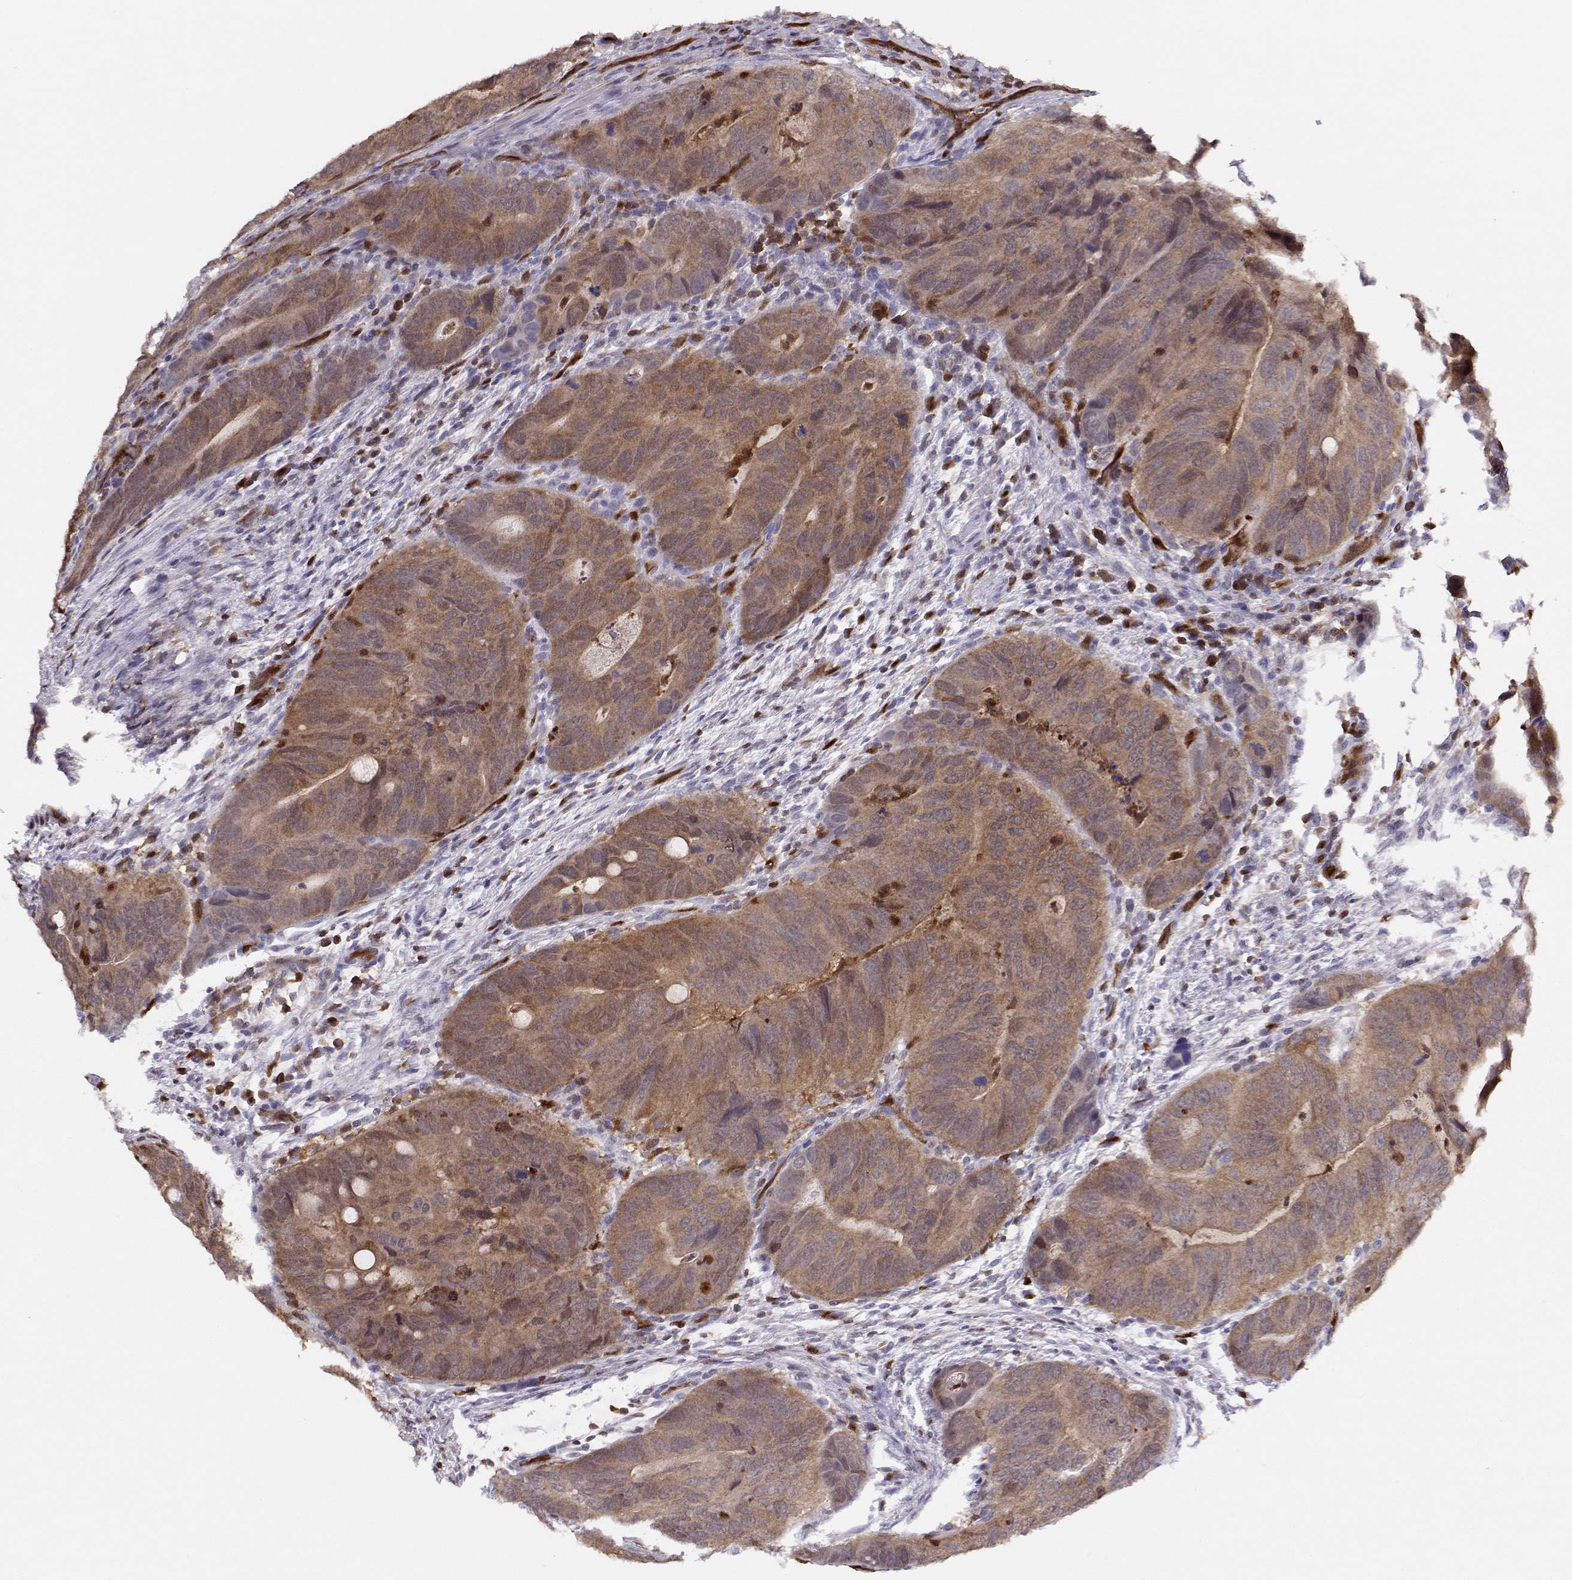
{"staining": {"intensity": "moderate", "quantity": ">75%", "location": "cytoplasmic/membranous"}, "tissue": "colorectal cancer", "cell_type": "Tumor cells", "image_type": "cancer", "snomed": [{"axis": "morphology", "description": "Adenocarcinoma, NOS"}, {"axis": "topography", "description": "Colon"}], "caption": "DAB immunohistochemical staining of colorectal adenocarcinoma displays moderate cytoplasmic/membranous protein positivity in about >75% of tumor cells.", "gene": "PNP", "patient": {"sex": "male", "age": 79}}